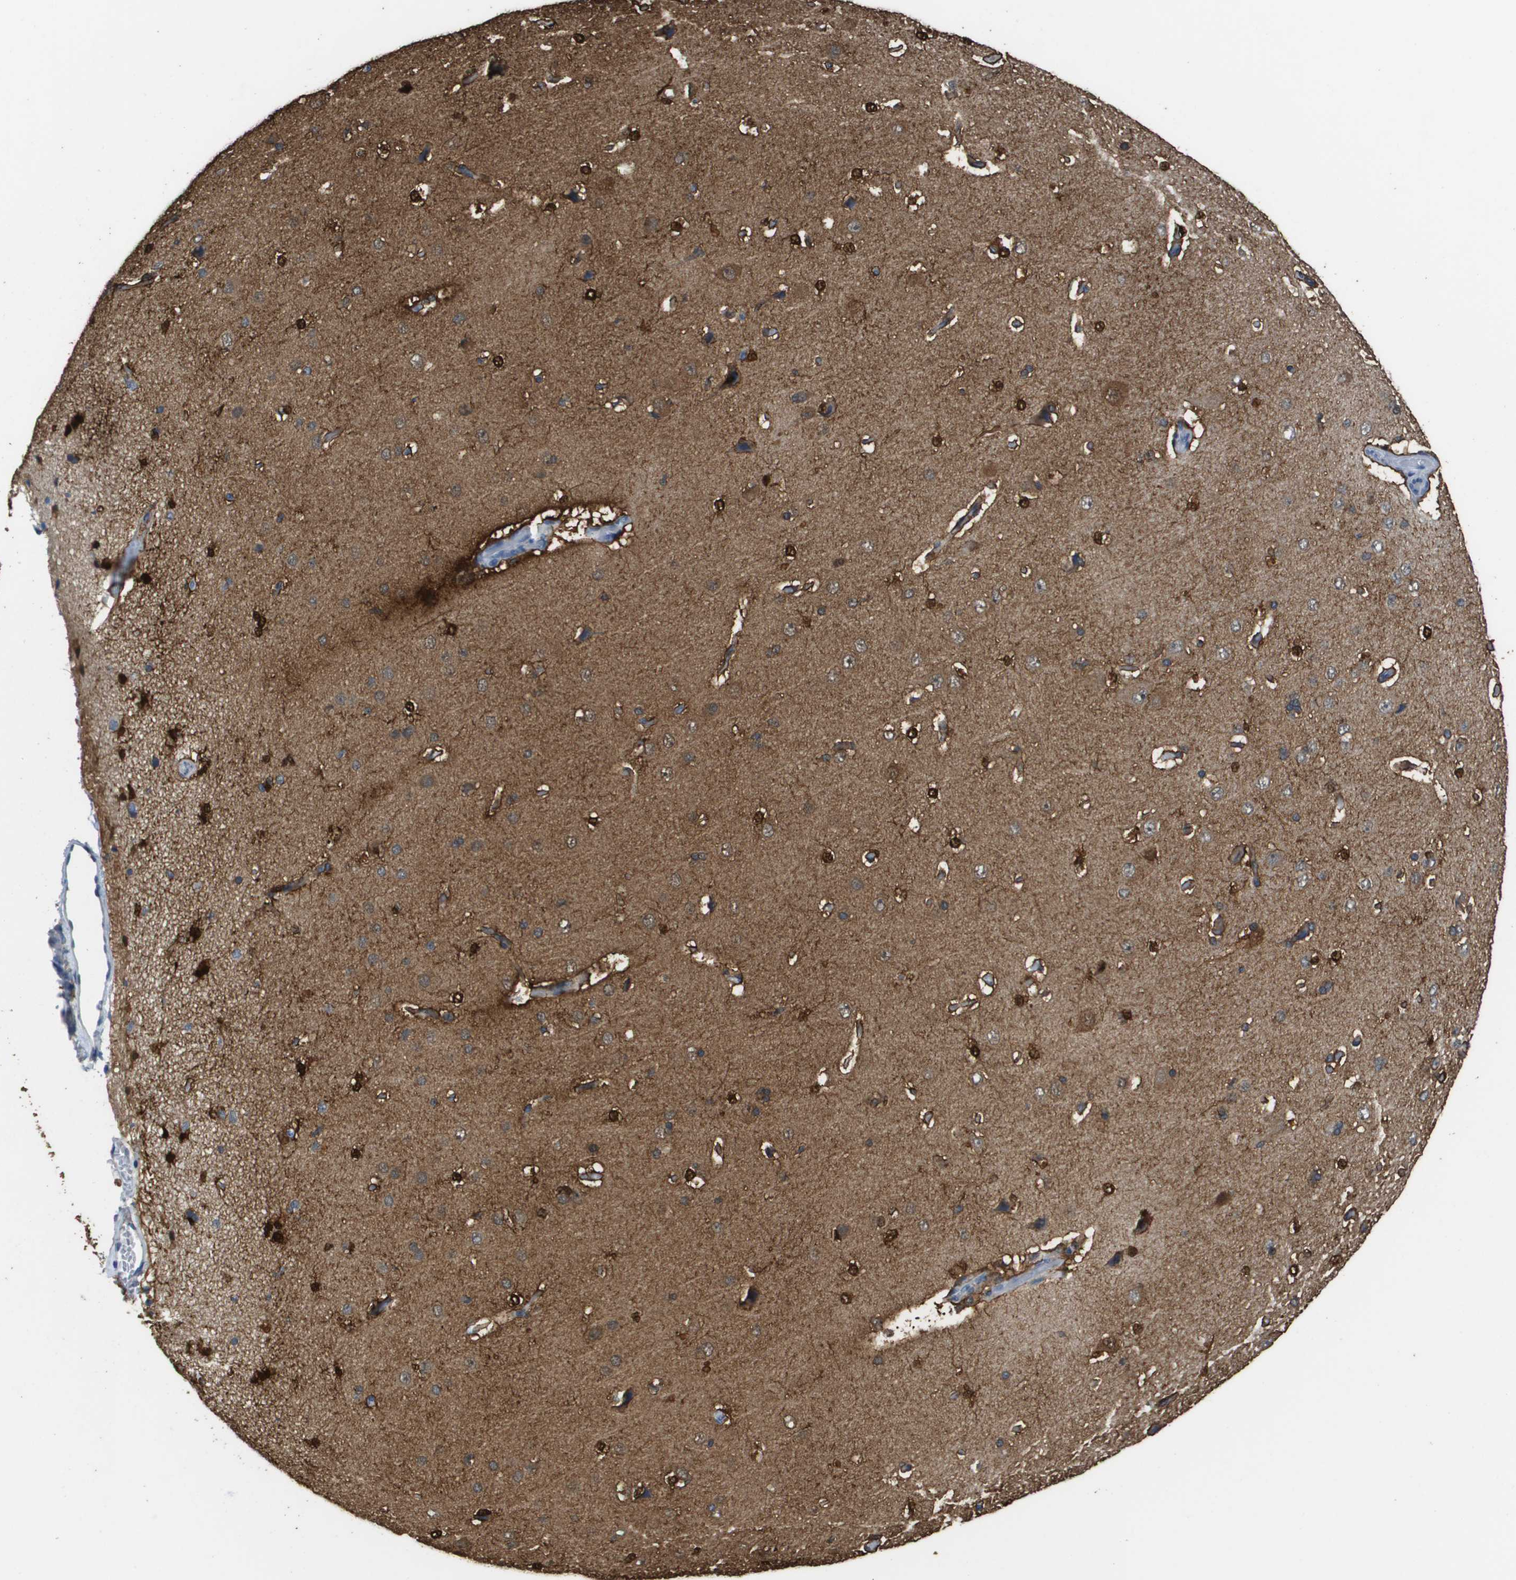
{"staining": {"intensity": "moderate", "quantity": ">75%", "location": "cytoplasmic/membranous"}, "tissue": "cerebral cortex", "cell_type": "Endothelial cells", "image_type": "normal", "snomed": [{"axis": "morphology", "description": "Normal tissue, NOS"}, {"axis": "topography", "description": "Cerebral cortex"}], "caption": "Approximately >75% of endothelial cells in normal human cerebral cortex demonstrate moderate cytoplasmic/membranous protein staining as visualized by brown immunohistochemical staining.", "gene": "MT3", "patient": {"sex": "male", "age": 62}}